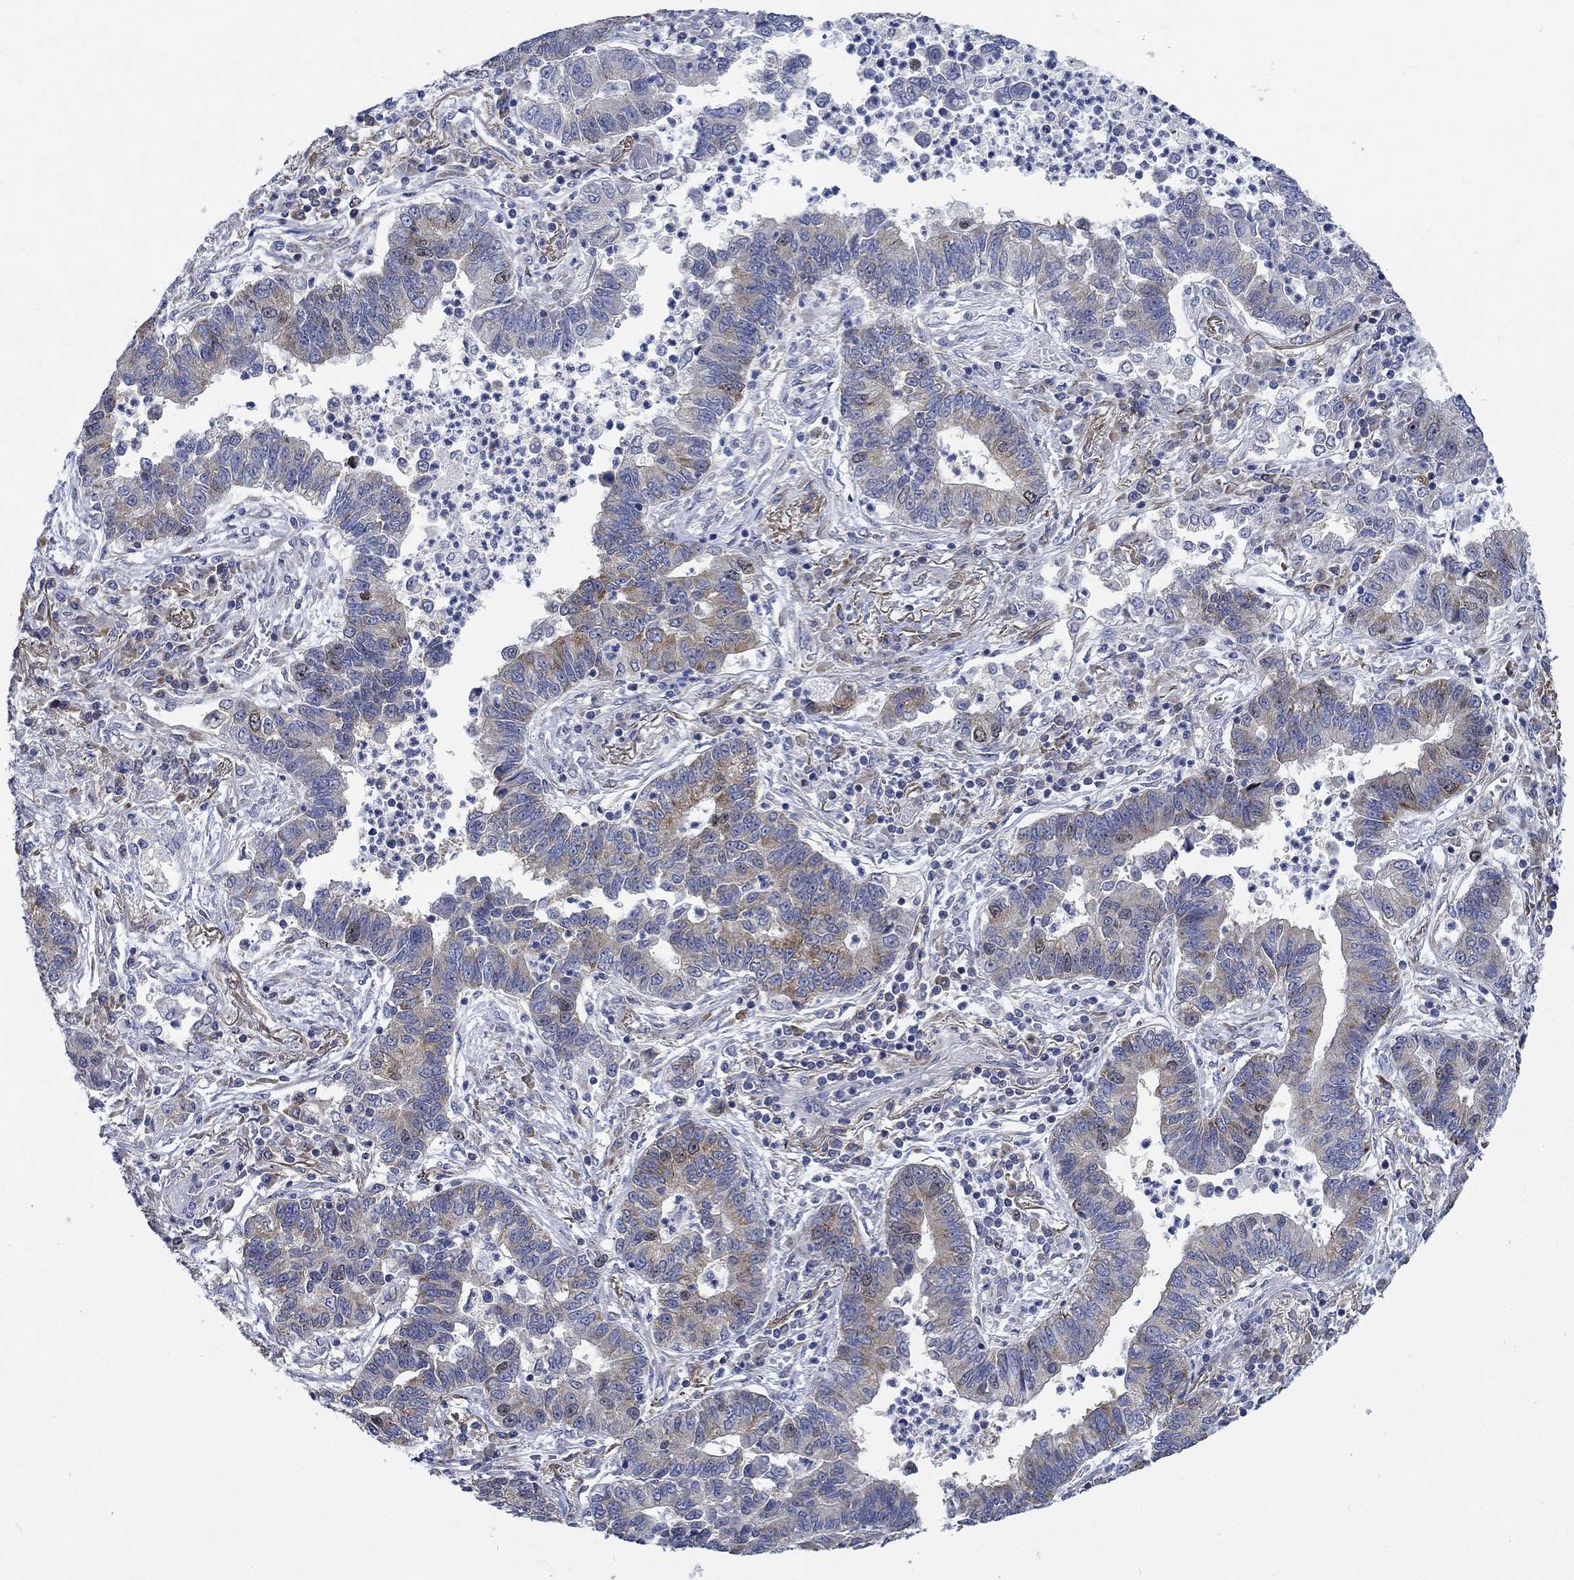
{"staining": {"intensity": "moderate", "quantity": "25%-75%", "location": "cytoplasmic/membranous"}, "tissue": "lung cancer", "cell_type": "Tumor cells", "image_type": "cancer", "snomed": [{"axis": "morphology", "description": "Adenocarcinoma, NOS"}, {"axis": "topography", "description": "Lung"}], "caption": "Human lung adenocarcinoma stained with a brown dye displays moderate cytoplasmic/membranous positive expression in about 25%-75% of tumor cells.", "gene": "MMP24", "patient": {"sex": "female", "age": 57}}